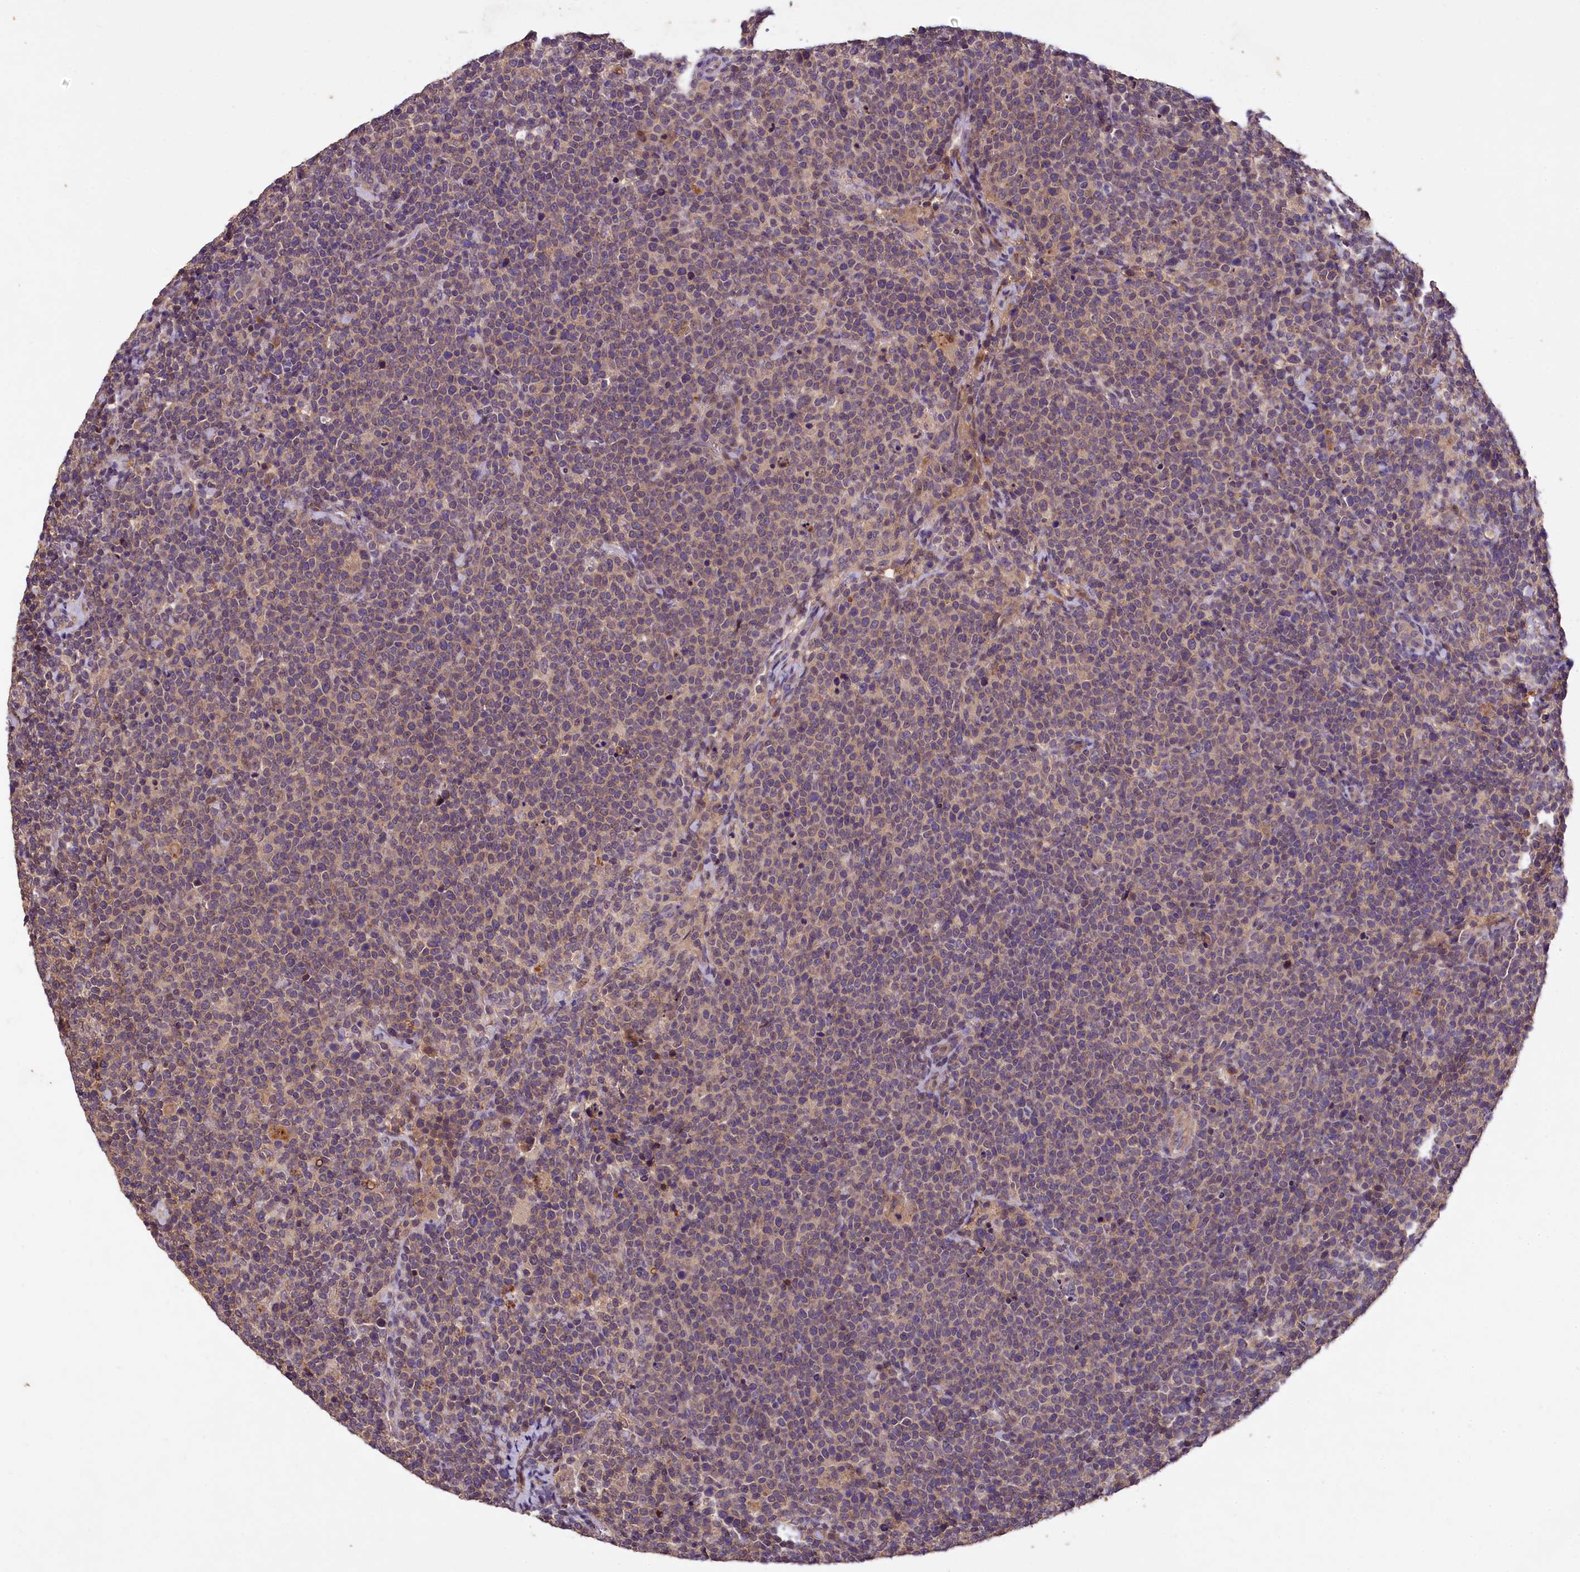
{"staining": {"intensity": "weak", "quantity": "25%-75%", "location": "cytoplasmic/membranous"}, "tissue": "lymphoma", "cell_type": "Tumor cells", "image_type": "cancer", "snomed": [{"axis": "morphology", "description": "Malignant lymphoma, non-Hodgkin's type, High grade"}, {"axis": "topography", "description": "Lymph node"}], "caption": "Lymphoma was stained to show a protein in brown. There is low levels of weak cytoplasmic/membranous expression in about 25%-75% of tumor cells.", "gene": "PLXNB1", "patient": {"sex": "male", "age": 61}}